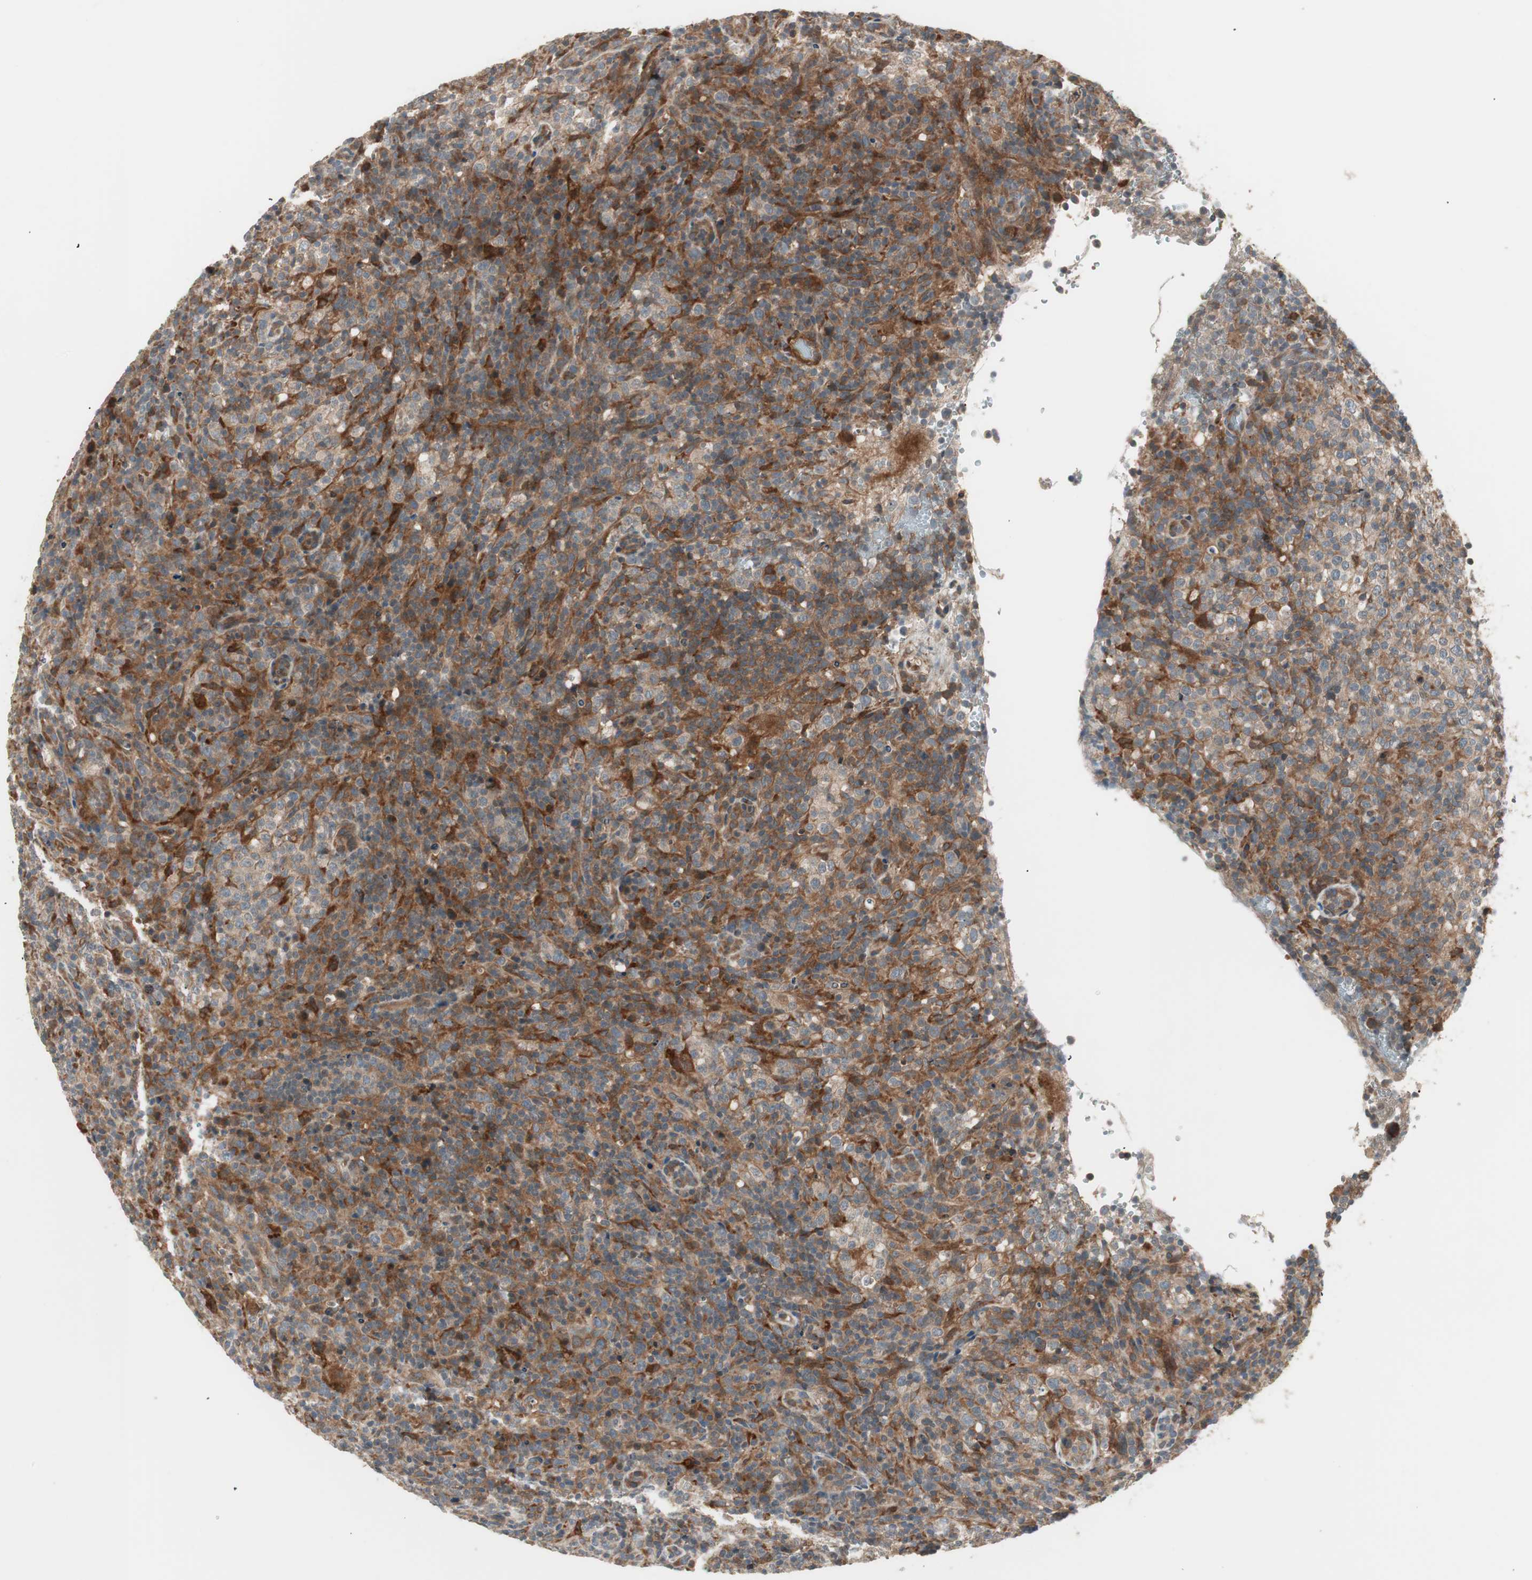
{"staining": {"intensity": "weak", "quantity": "25%-75%", "location": "cytoplasmic/membranous"}, "tissue": "lymphoma", "cell_type": "Tumor cells", "image_type": "cancer", "snomed": [{"axis": "morphology", "description": "Malignant lymphoma, non-Hodgkin's type, High grade"}, {"axis": "topography", "description": "Lymph node"}], "caption": "Protein staining by IHC exhibits weak cytoplasmic/membranous expression in about 25%-75% of tumor cells in malignant lymphoma, non-Hodgkin's type (high-grade).", "gene": "SFRP1", "patient": {"sex": "female", "age": 76}}